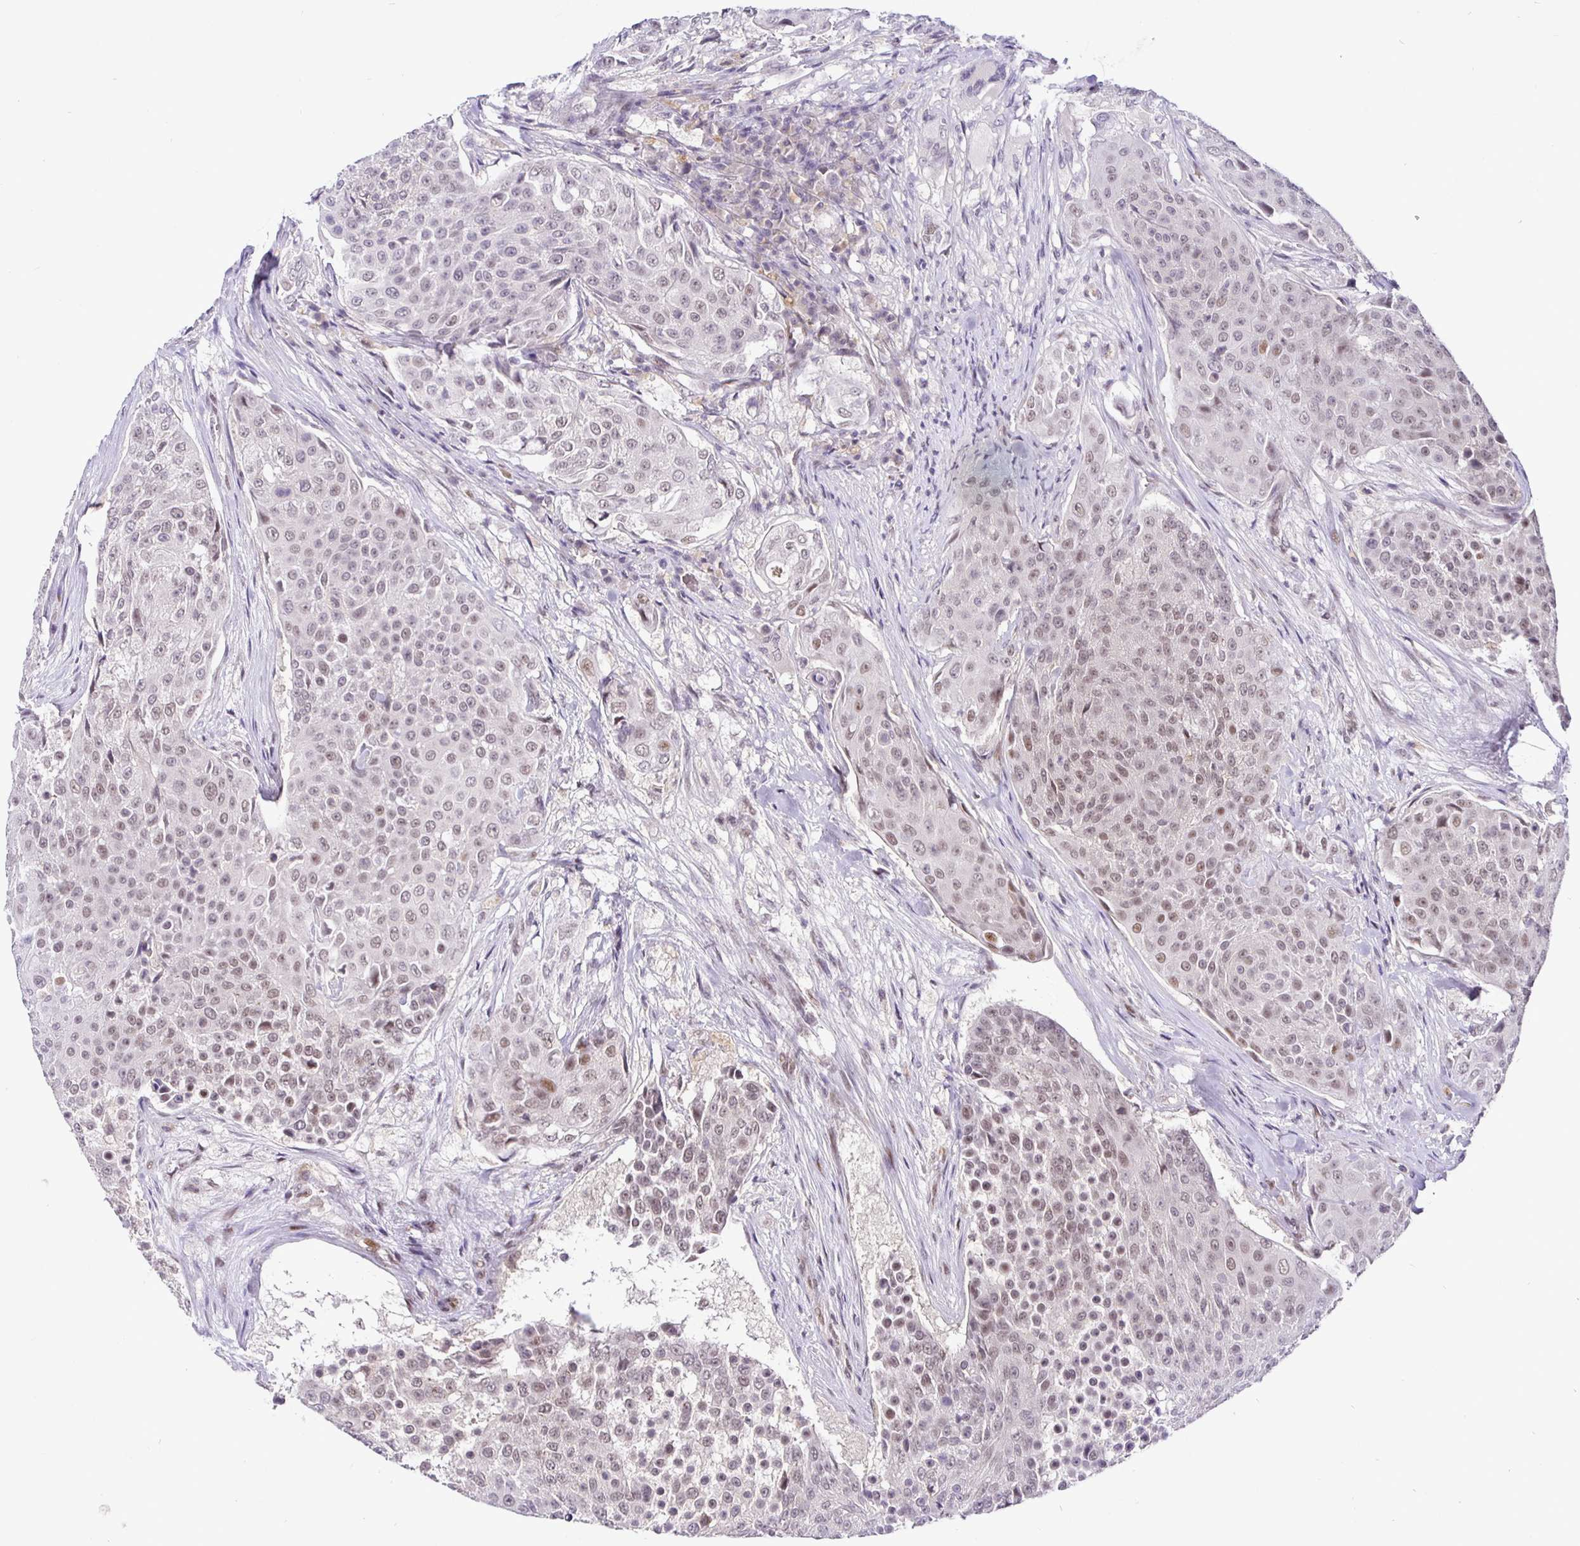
{"staining": {"intensity": "moderate", "quantity": ">75%", "location": "nuclear"}, "tissue": "urothelial cancer", "cell_type": "Tumor cells", "image_type": "cancer", "snomed": [{"axis": "morphology", "description": "Urothelial carcinoma, High grade"}, {"axis": "topography", "description": "Urinary bladder"}], "caption": "Immunohistochemistry (IHC) staining of urothelial cancer, which demonstrates medium levels of moderate nuclear expression in approximately >75% of tumor cells indicating moderate nuclear protein staining. The staining was performed using DAB (3,3'-diaminobenzidine) (brown) for protein detection and nuclei were counterstained in hematoxylin (blue).", "gene": "NUP188", "patient": {"sex": "female", "age": 63}}